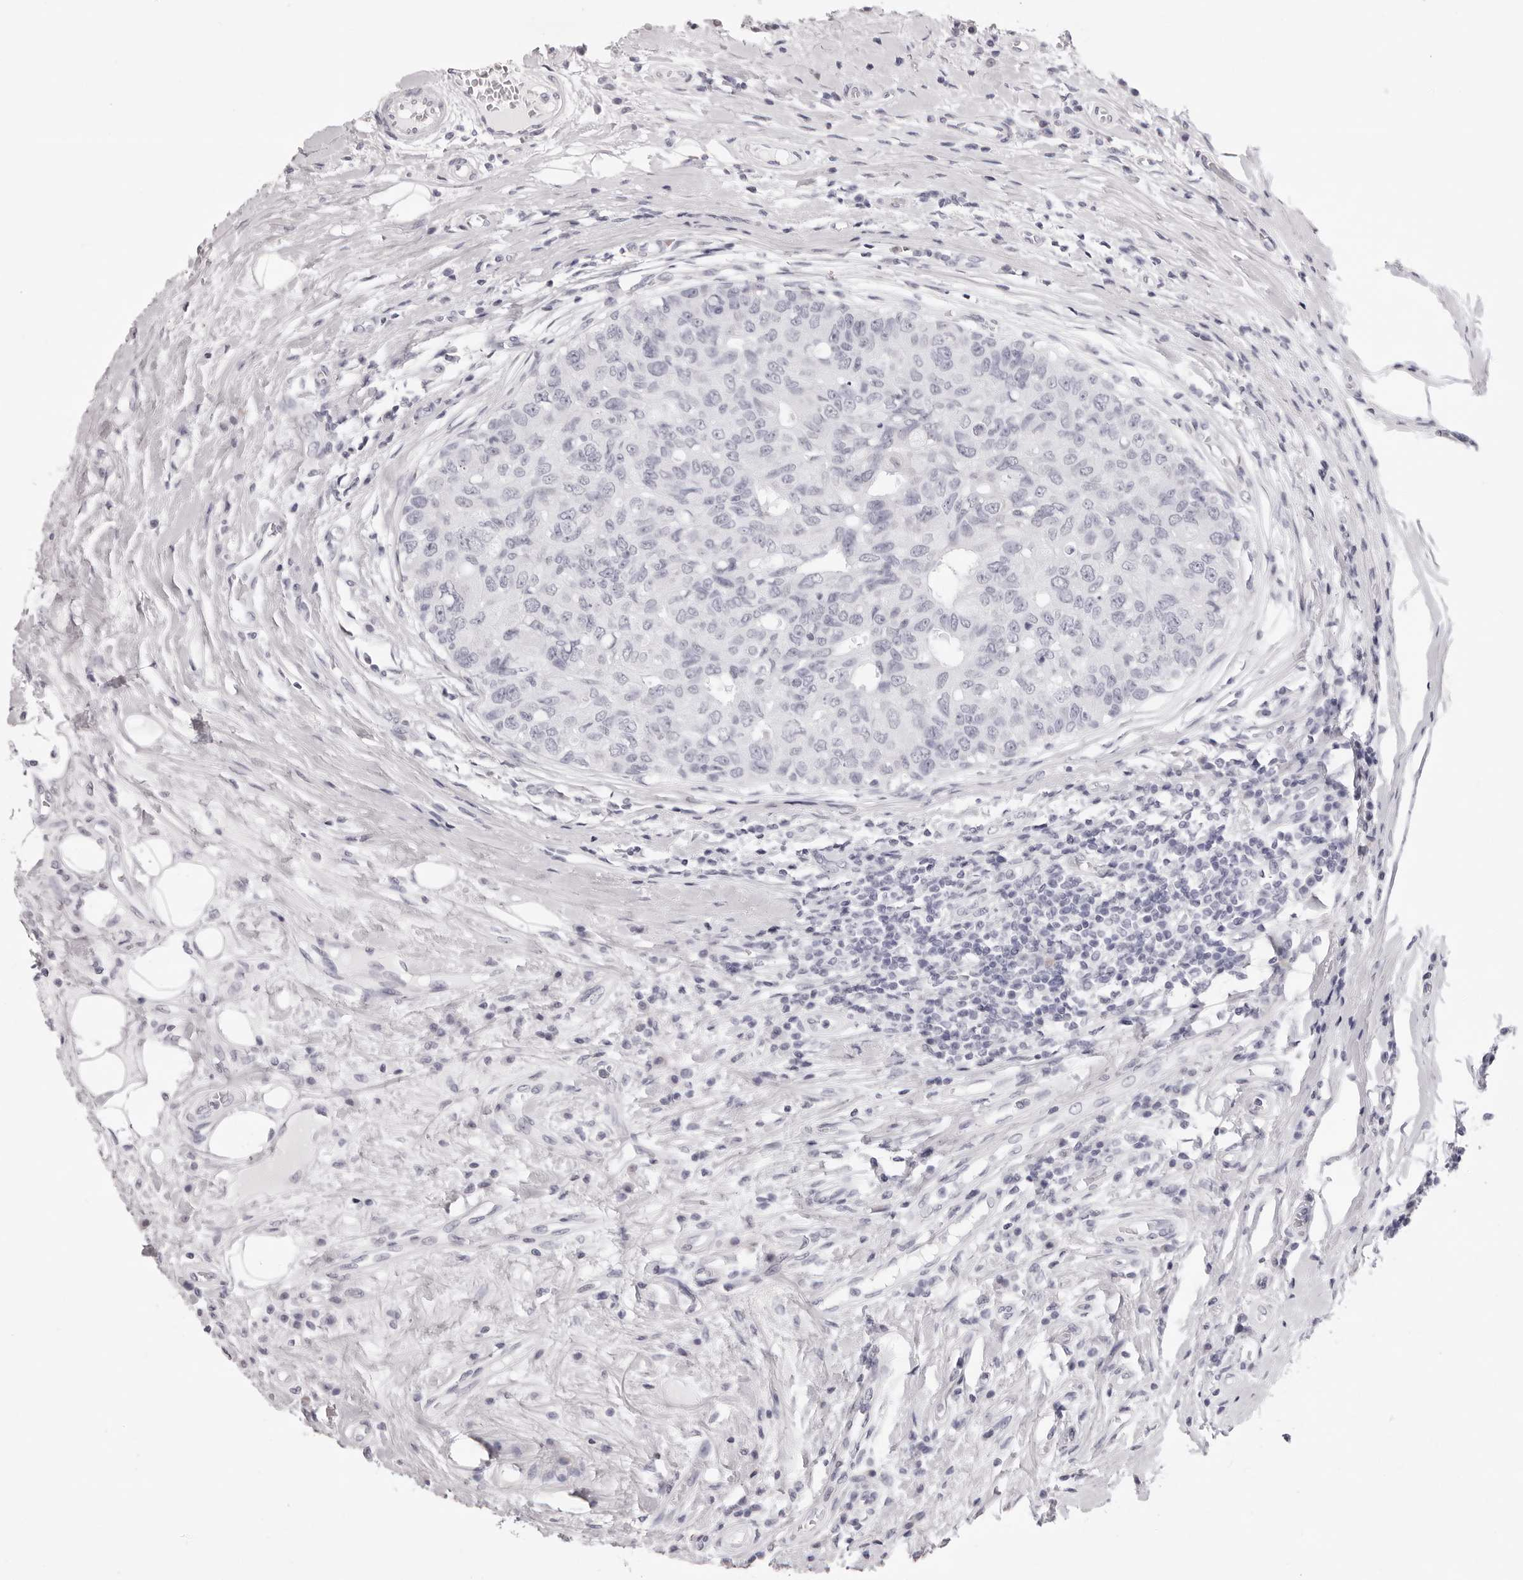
{"staining": {"intensity": "negative", "quantity": "none", "location": "none"}, "tissue": "breast cancer", "cell_type": "Tumor cells", "image_type": "cancer", "snomed": [{"axis": "morphology", "description": "Duct carcinoma"}, {"axis": "topography", "description": "Breast"}], "caption": "There is no significant positivity in tumor cells of breast cancer.", "gene": "SMIM2", "patient": {"sex": "female", "age": 27}}